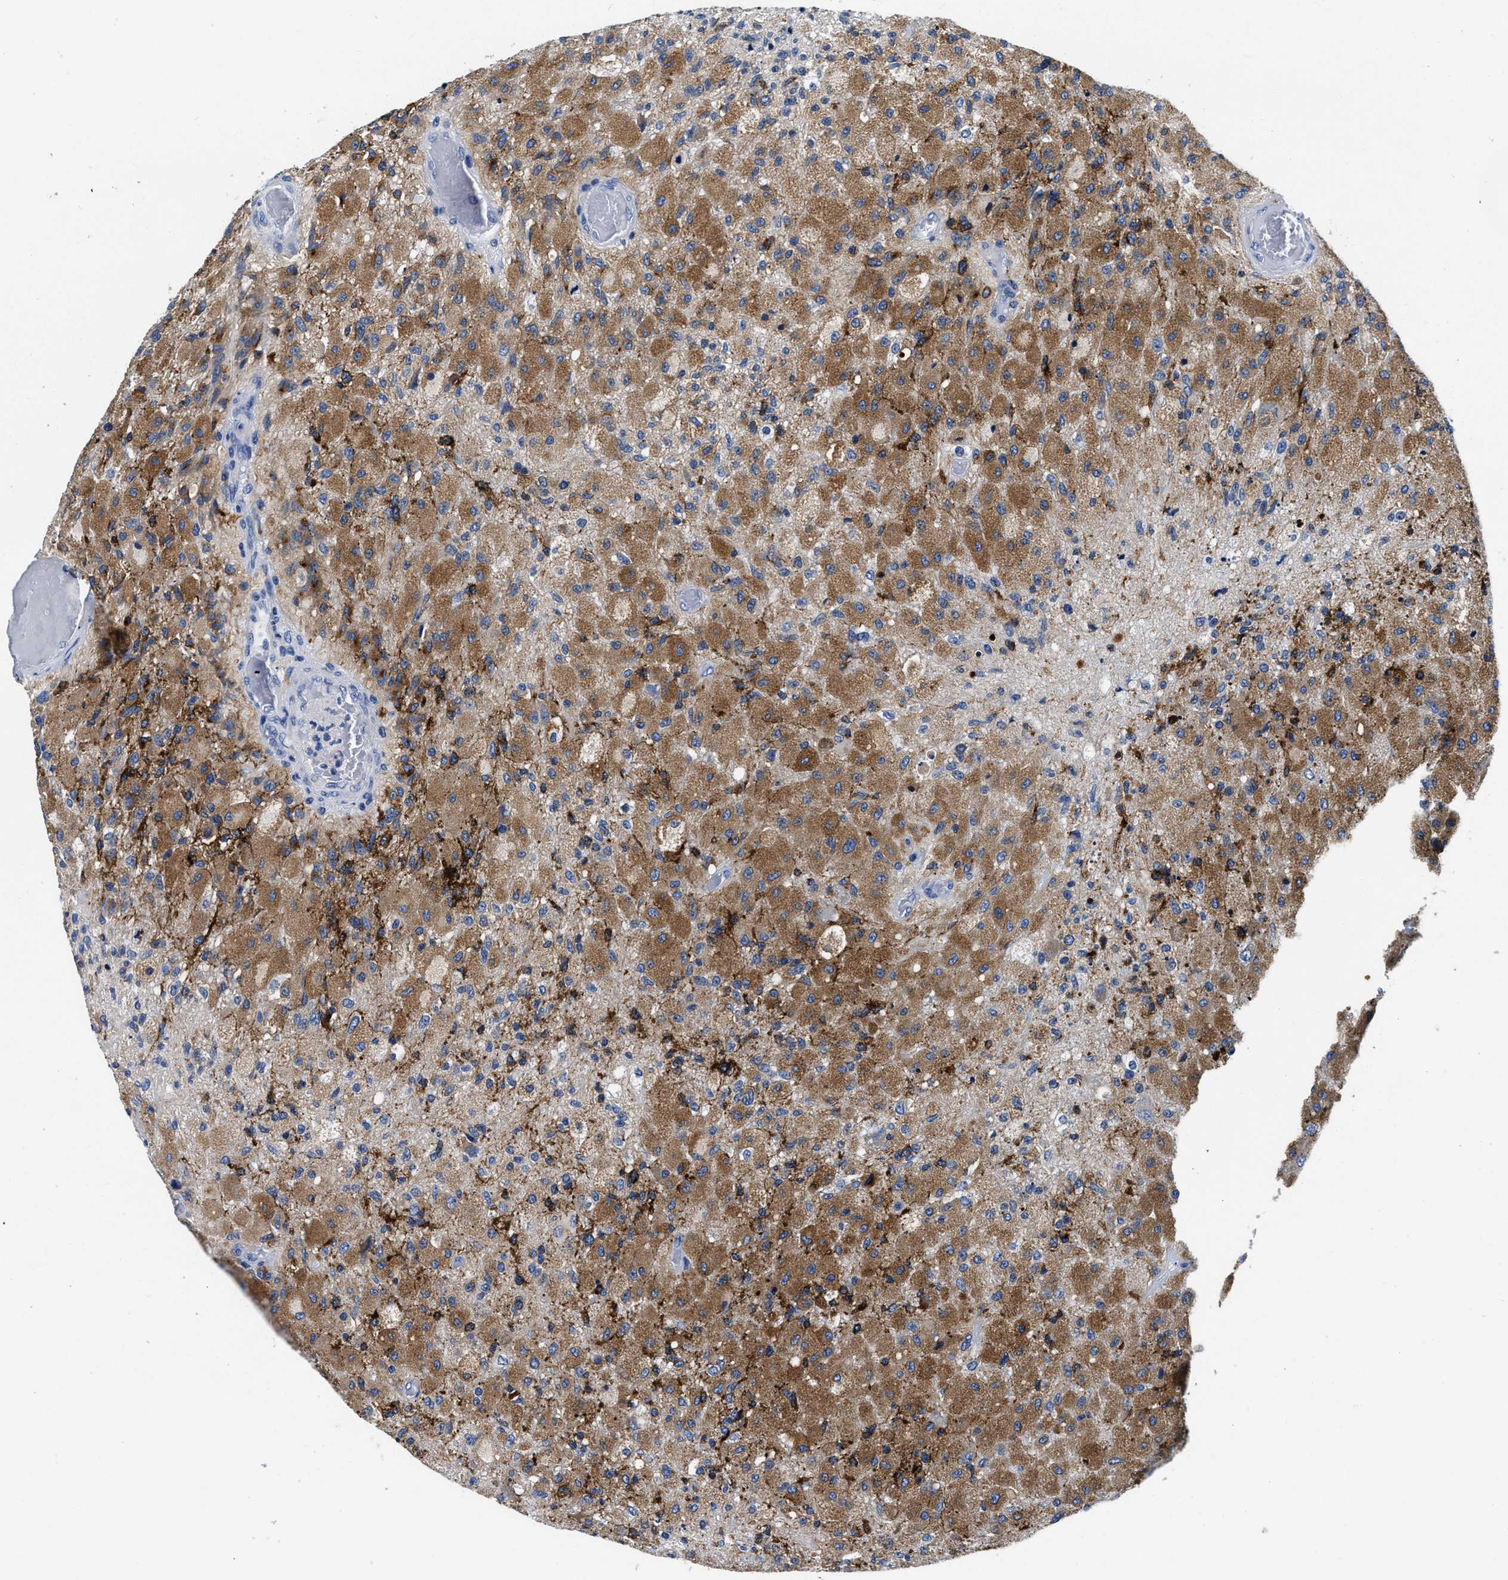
{"staining": {"intensity": "moderate", "quantity": ">75%", "location": "cytoplasmic/membranous"}, "tissue": "glioma", "cell_type": "Tumor cells", "image_type": "cancer", "snomed": [{"axis": "morphology", "description": "Normal tissue, NOS"}, {"axis": "morphology", "description": "Glioma, malignant, High grade"}, {"axis": "topography", "description": "Cerebral cortex"}], "caption": "Moderate cytoplasmic/membranous positivity is present in approximately >75% of tumor cells in glioma.", "gene": "SLC35F1", "patient": {"sex": "male", "age": 77}}